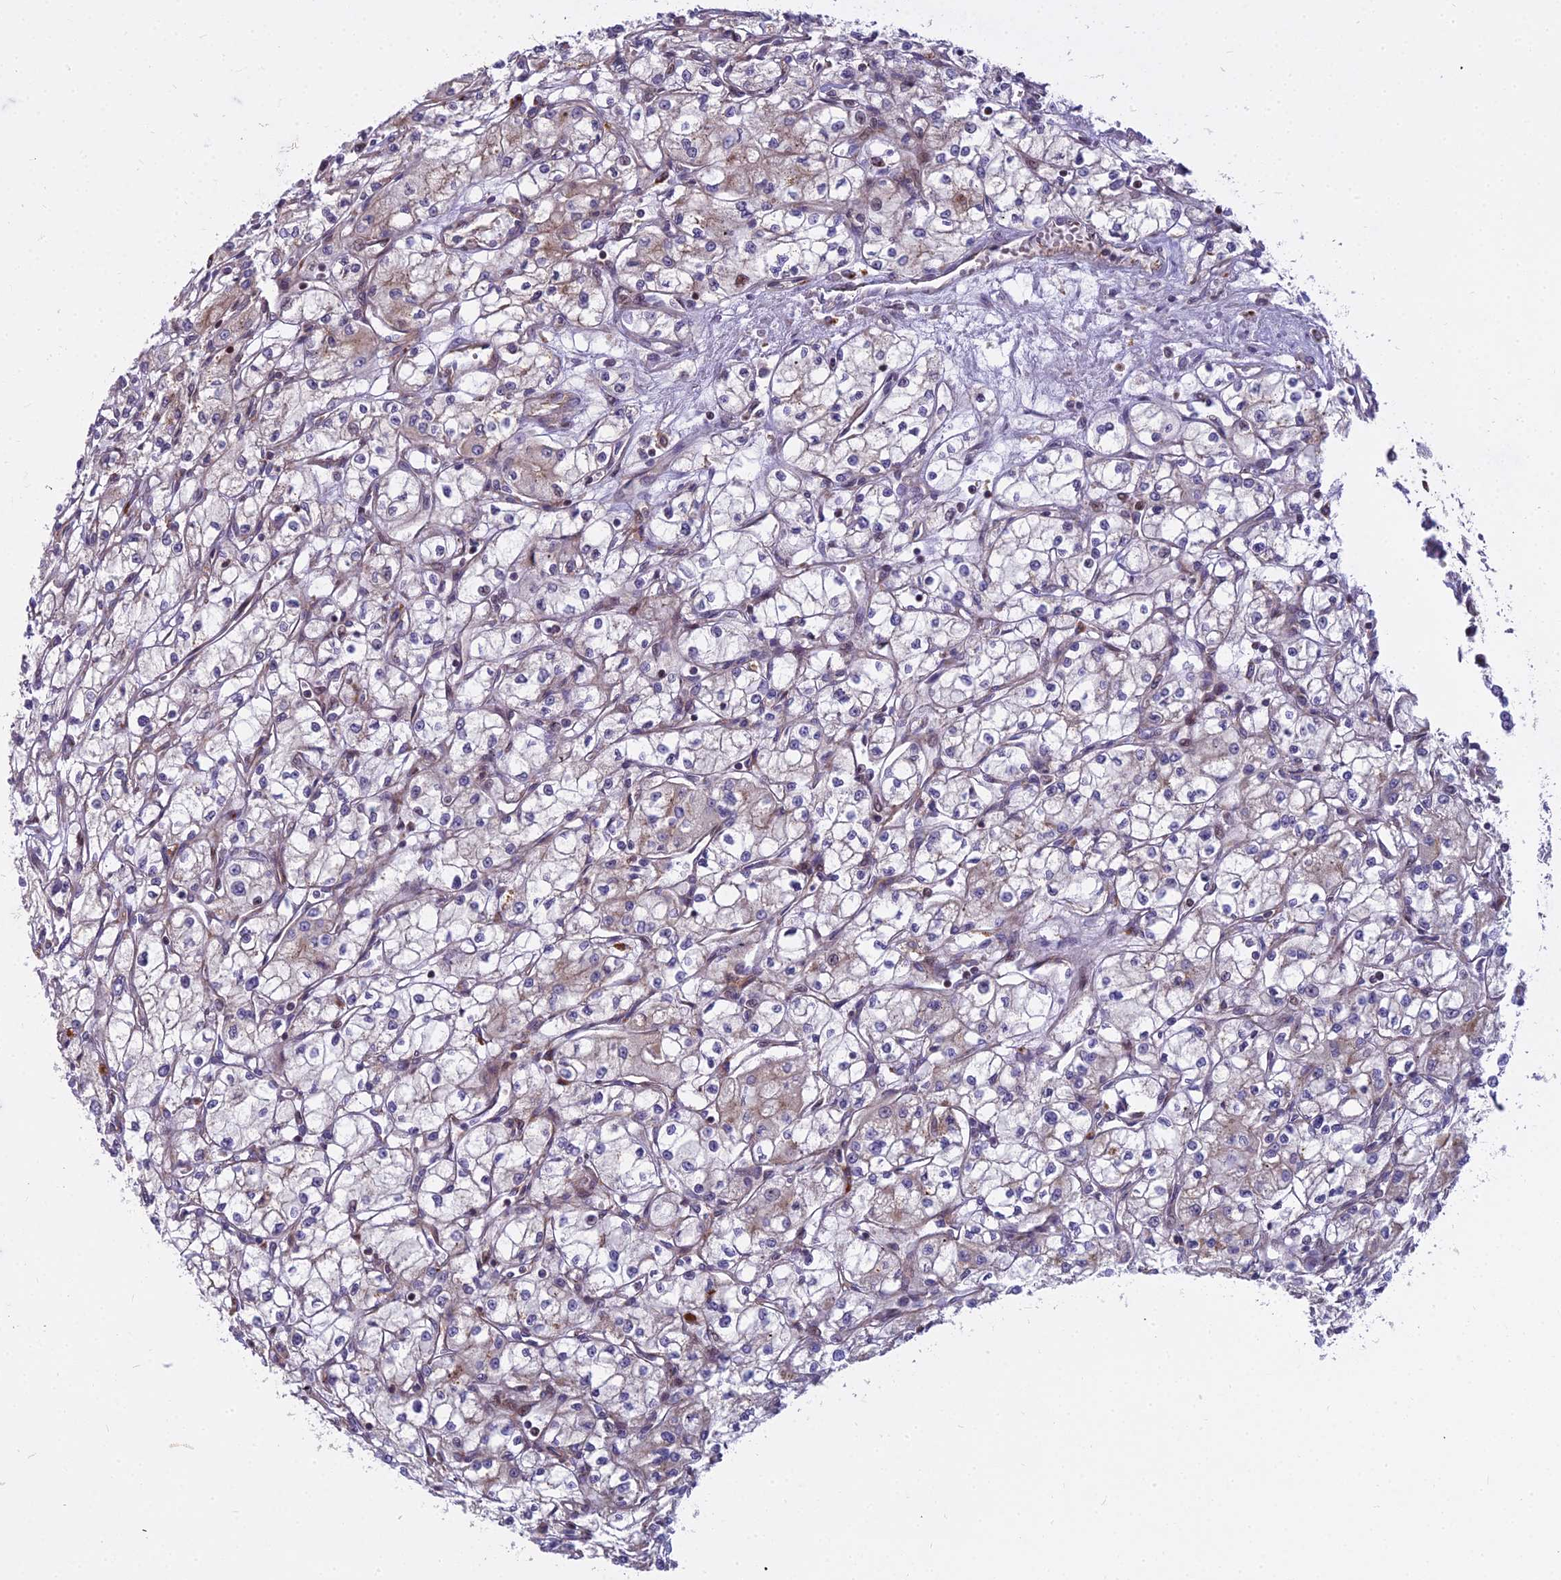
{"staining": {"intensity": "weak", "quantity": "<25%", "location": "cytoplasmic/membranous"}, "tissue": "renal cancer", "cell_type": "Tumor cells", "image_type": "cancer", "snomed": [{"axis": "morphology", "description": "Adenocarcinoma, NOS"}, {"axis": "topography", "description": "Kidney"}], "caption": "Immunohistochemistry (IHC) histopathology image of human adenocarcinoma (renal) stained for a protein (brown), which shows no expression in tumor cells.", "gene": "GLYATL3", "patient": {"sex": "male", "age": 59}}